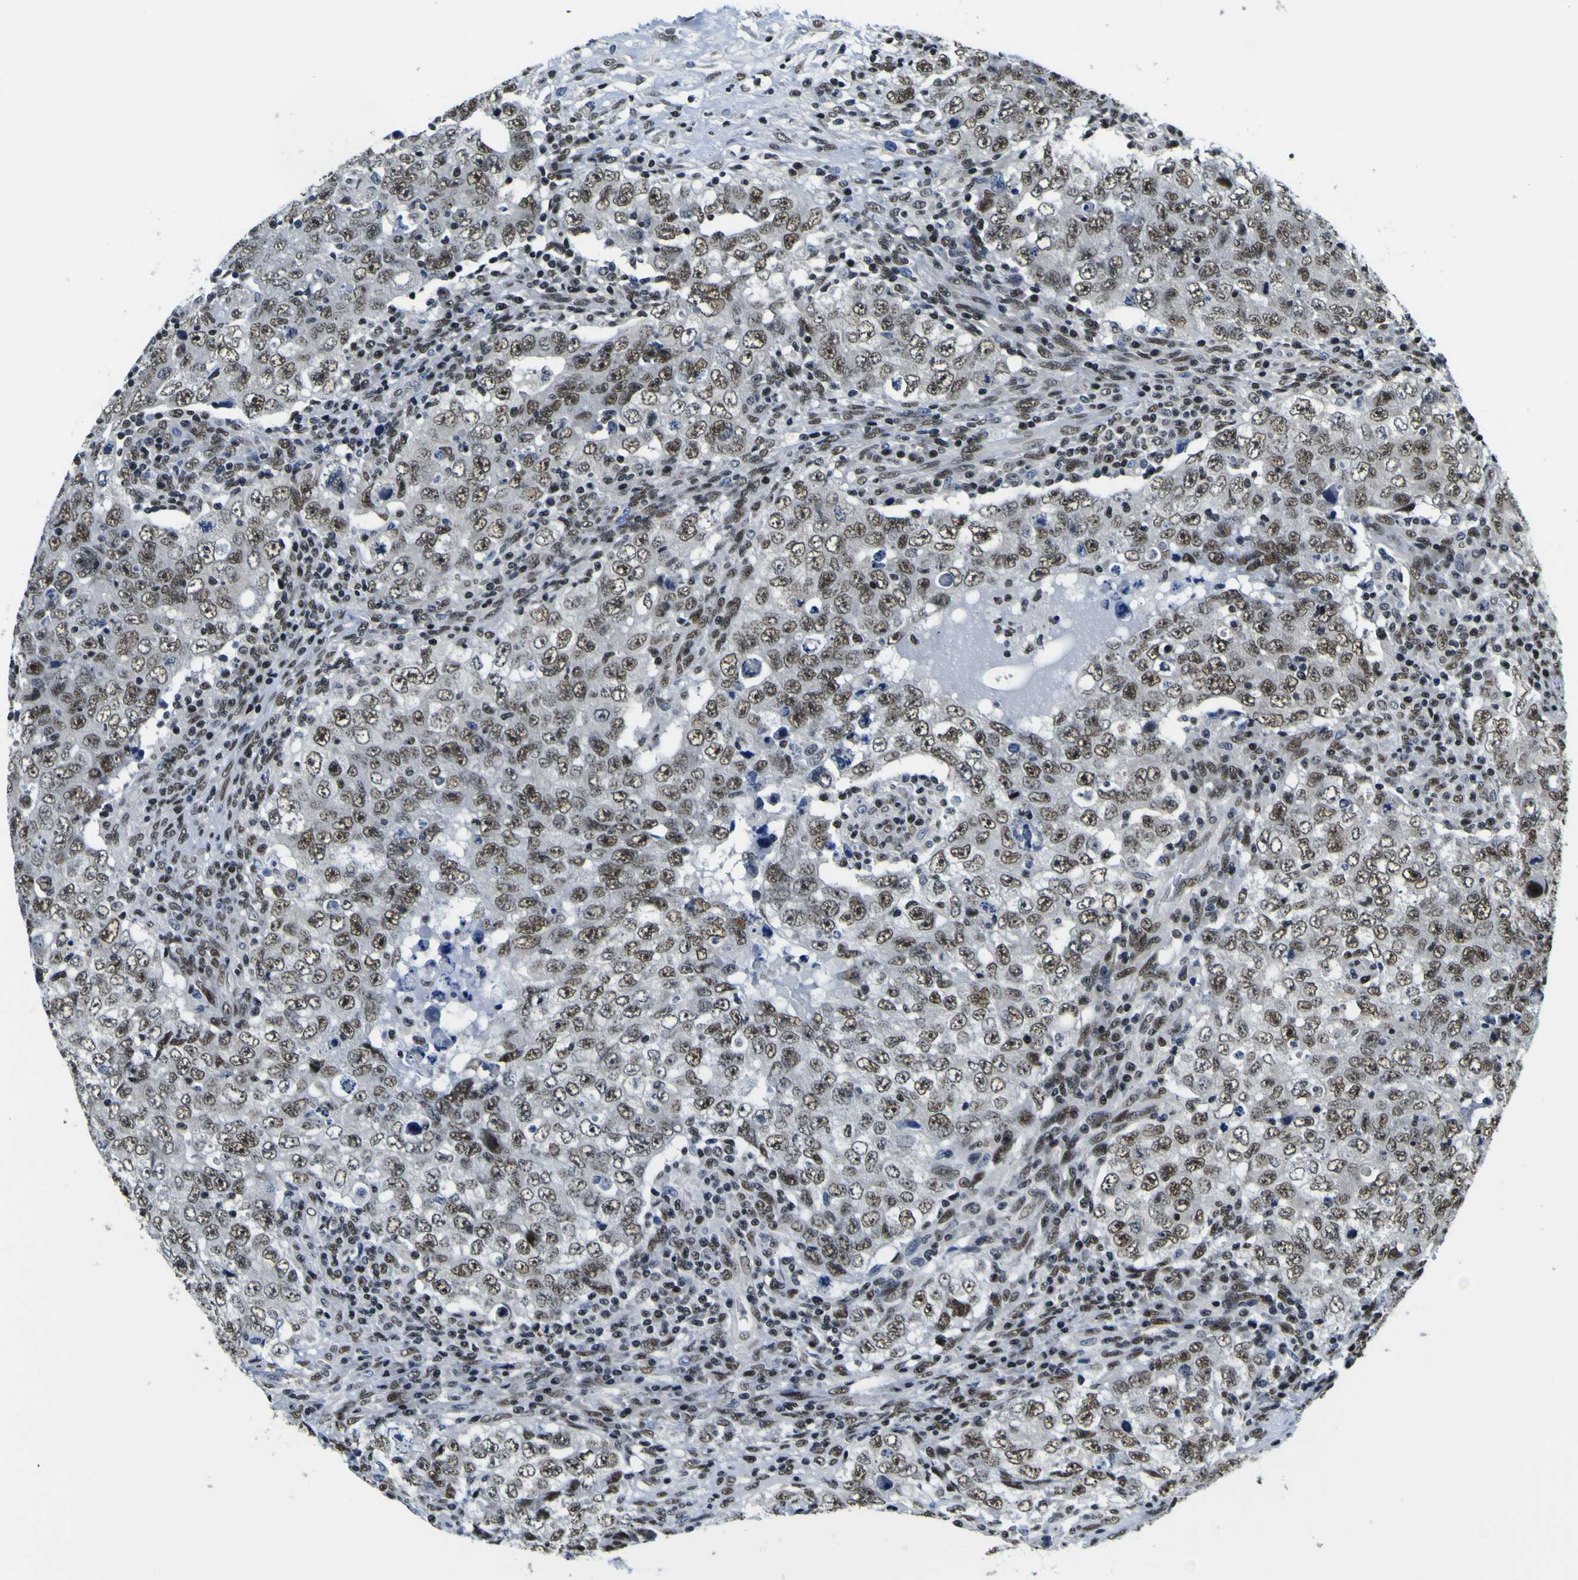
{"staining": {"intensity": "strong", "quantity": ">75%", "location": "nuclear"}, "tissue": "testis cancer", "cell_type": "Tumor cells", "image_type": "cancer", "snomed": [{"axis": "morphology", "description": "Carcinoma, Embryonal, NOS"}, {"axis": "topography", "description": "Testis"}], "caption": "The histopathology image demonstrates a brown stain indicating the presence of a protein in the nuclear of tumor cells in embryonal carcinoma (testis).", "gene": "SP1", "patient": {"sex": "male", "age": 26}}